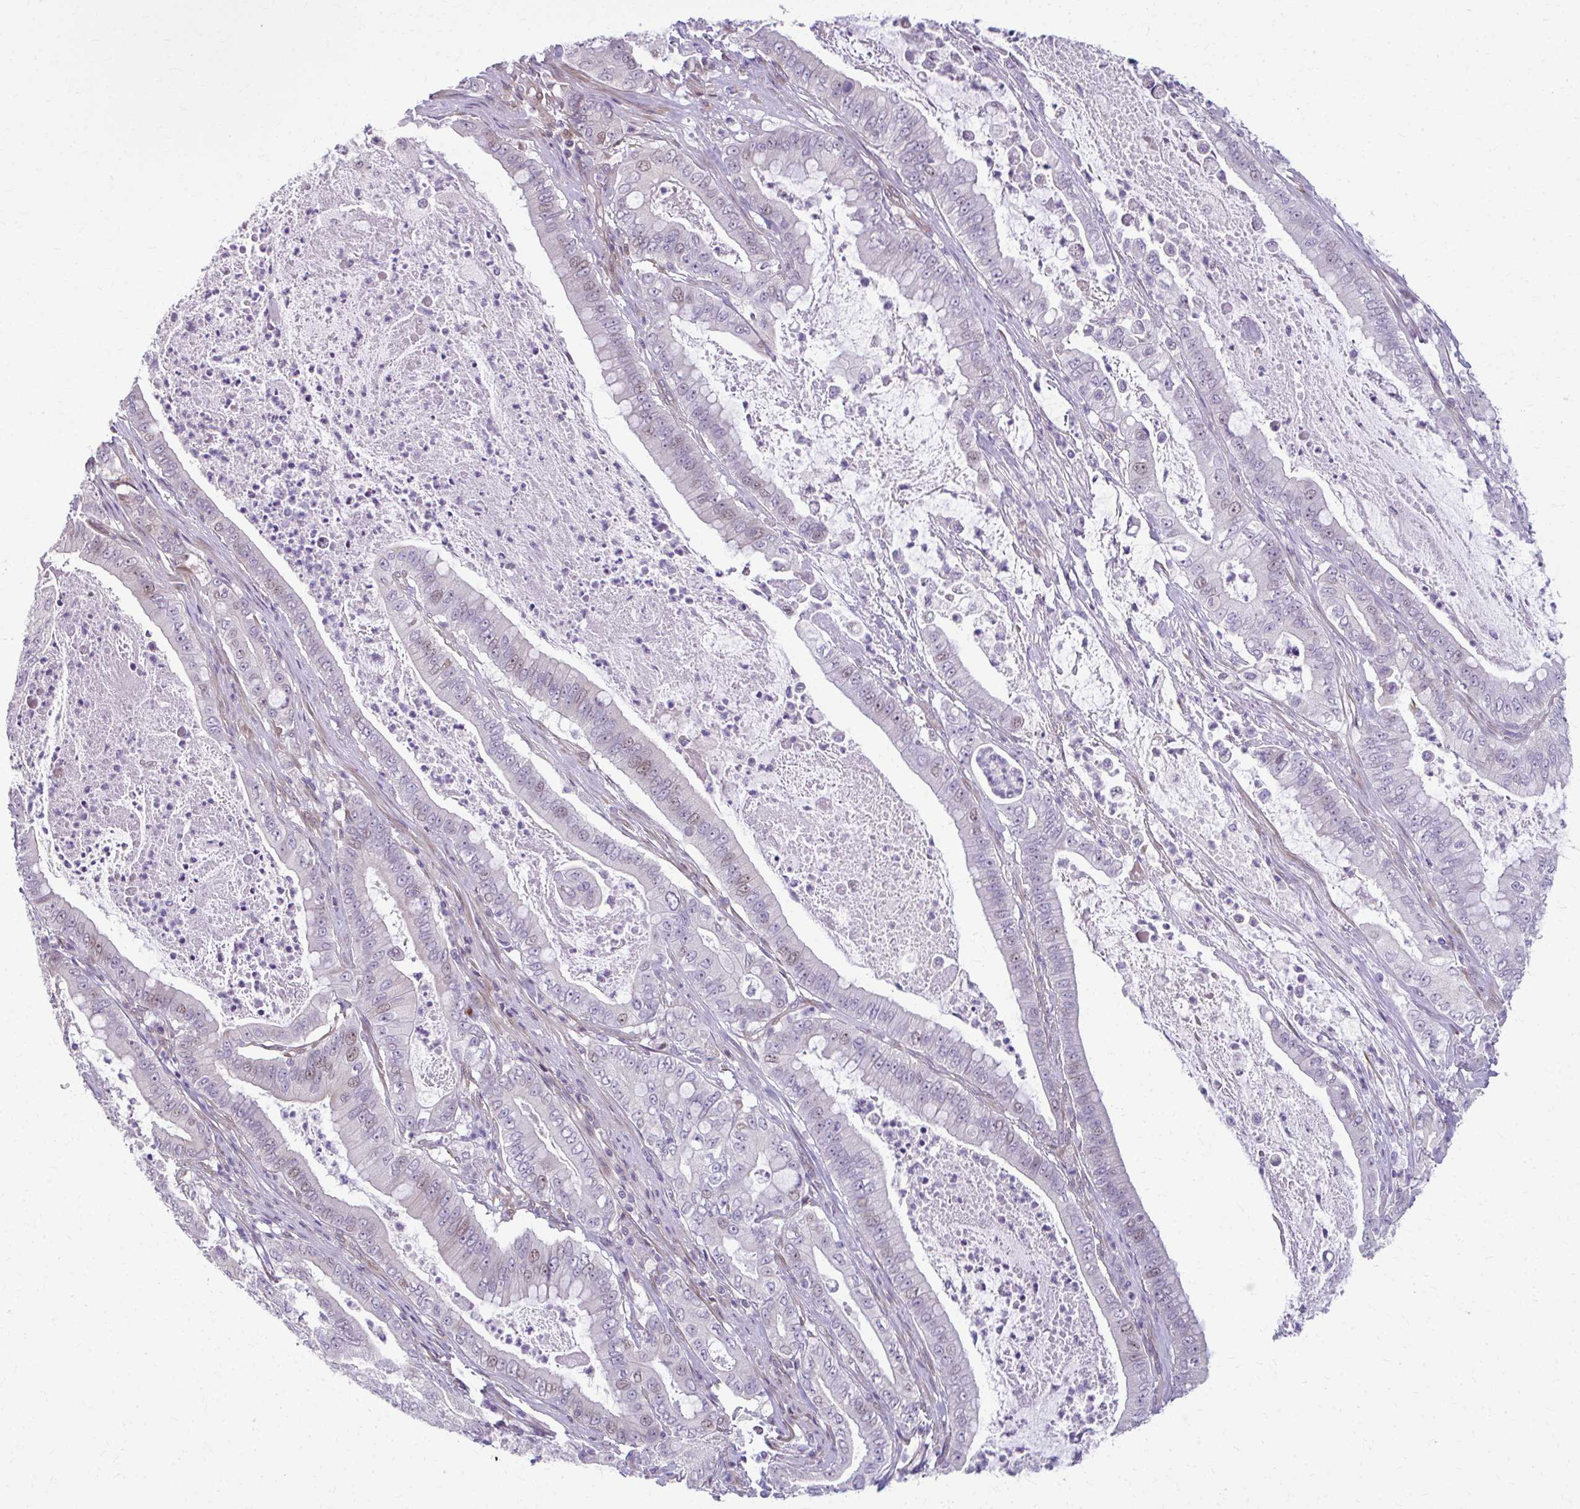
{"staining": {"intensity": "weak", "quantity": "<25%", "location": "nuclear"}, "tissue": "pancreatic cancer", "cell_type": "Tumor cells", "image_type": "cancer", "snomed": [{"axis": "morphology", "description": "Adenocarcinoma, NOS"}, {"axis": "topography", "description": "Pancreas"}], "caption": "DAB (3,3'-diaminobenzidine) immunohistochemical staining of adenocarcinoma (pancreatic) demonstrates no significant positivity in tumor cells.", "gene": "MAF1", "patient": {"sex": "male", "age": 71}}